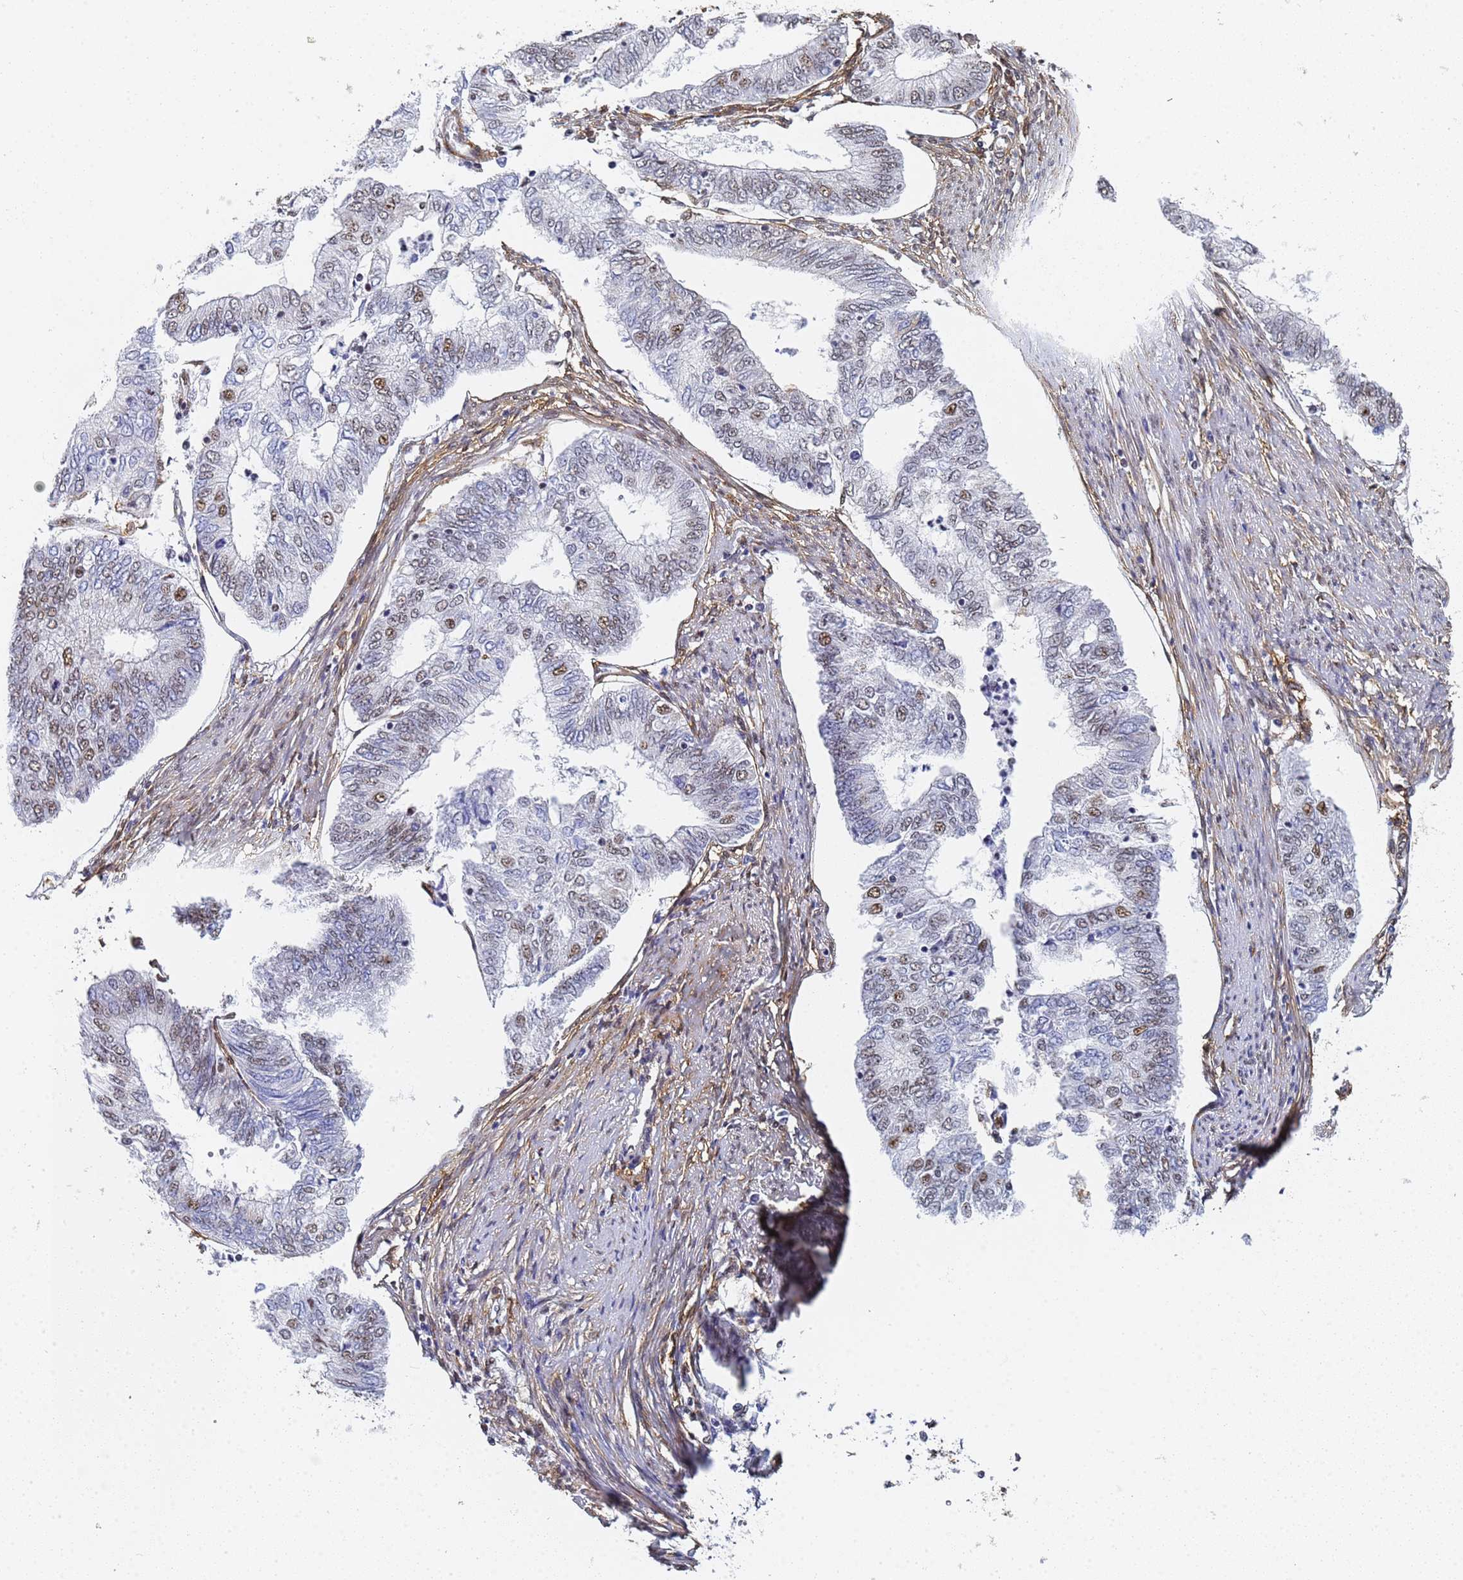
{"staining": {"intensity": "moderate", "quantity": "<25%", "location": "nuclear"}, "tissue": "endometrial cancer", "cell_type": "Tumor cells", "image_type": "cancer", "snomed": [{"axis": "morphology", "description": "Adenocarcinoma, NOS"}, {"axis": "topography", "description": "Endometrium"}], "caption": "This is an image of immunohistochemistry (IHC) staining of endometrial cancer (adenocarcinoma), which shows moderate expression in the nuclear of tumor cells.", "gene": "PRRT4", "patient": {"sex": "female", "age": 68}}